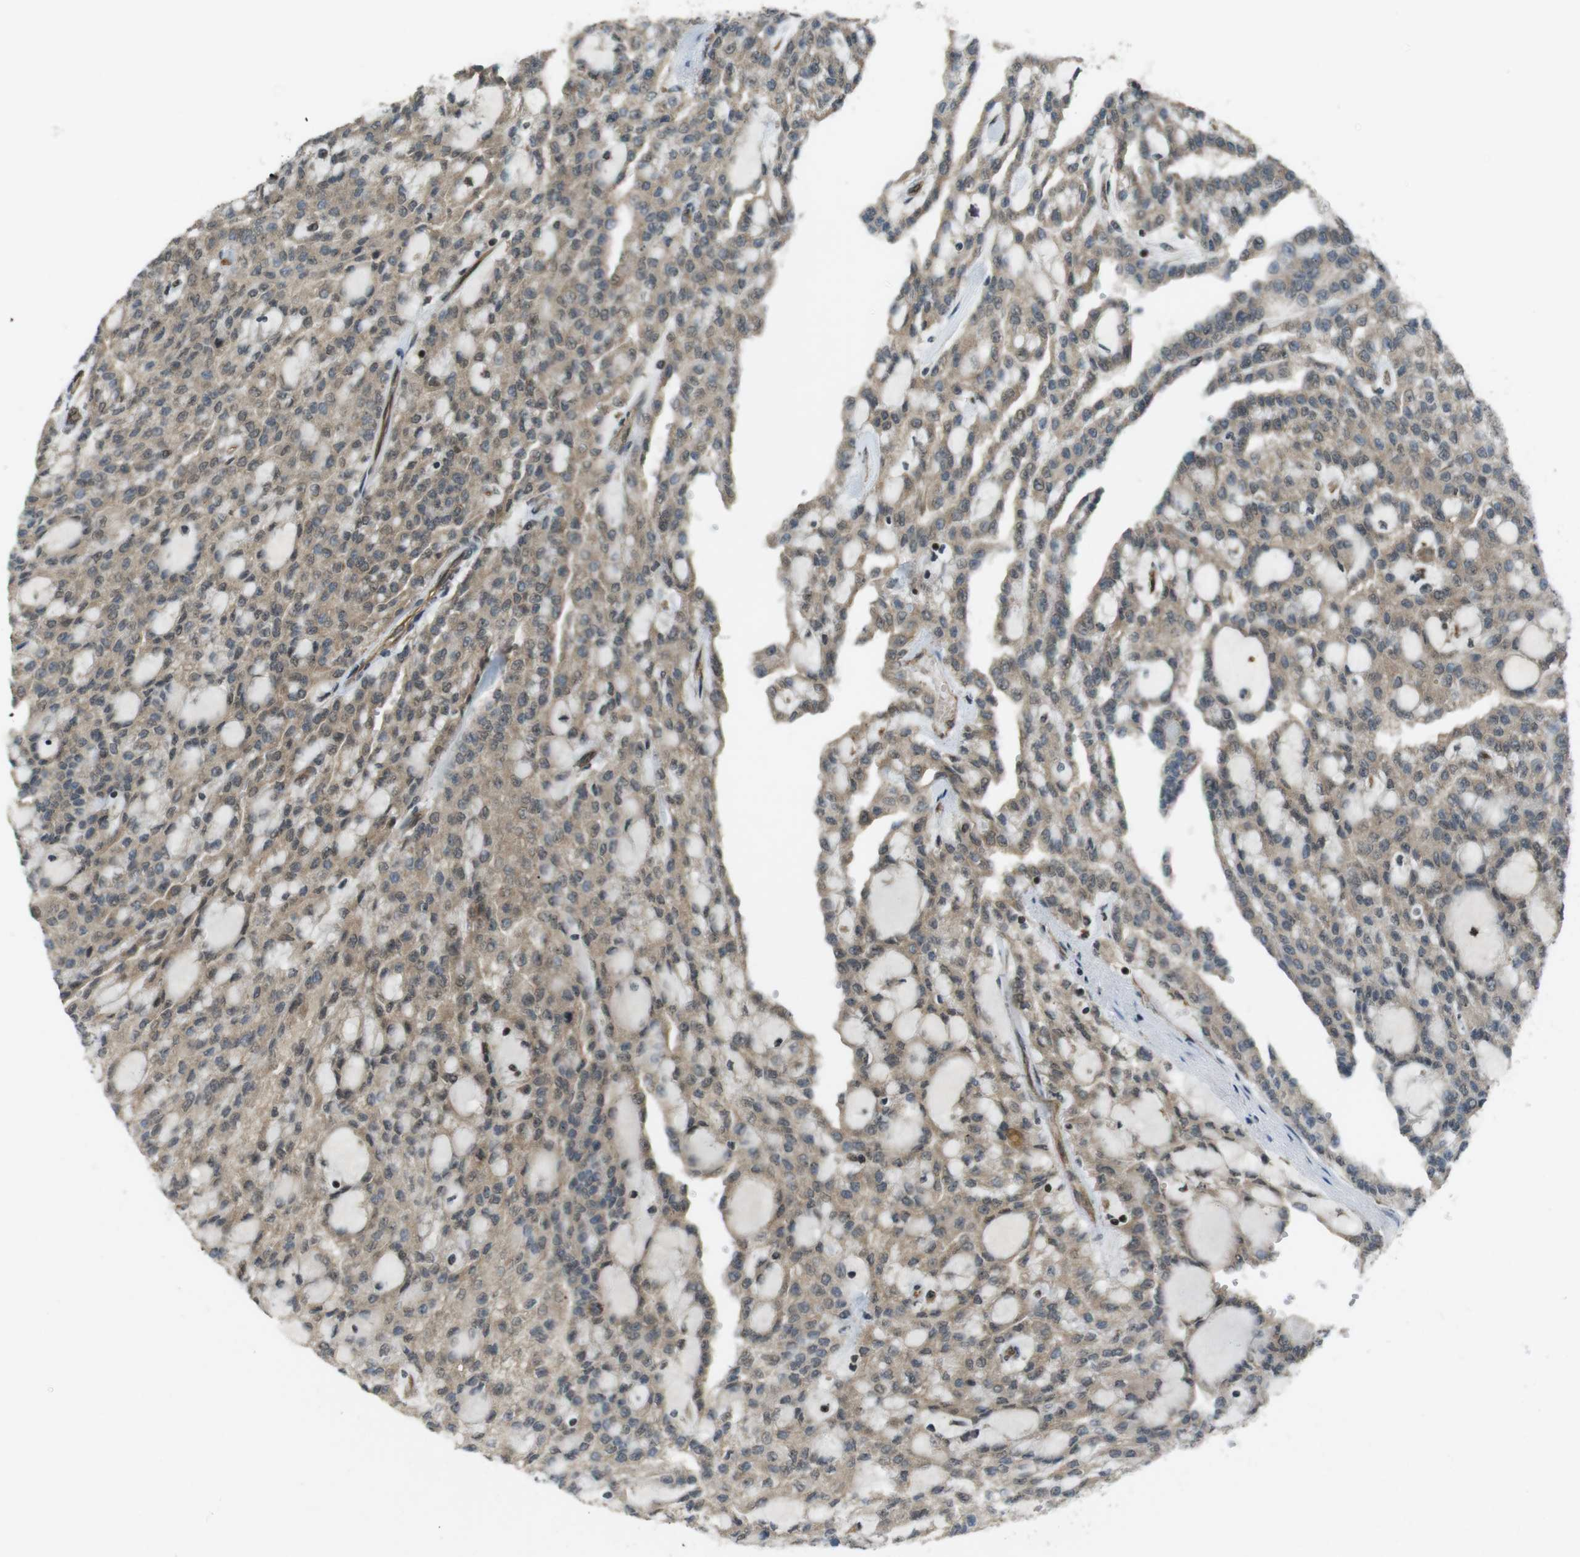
{"staining": {"intensity": "weak", "quantity": ">75%", "location": "cytoplasmic/membranous,nuclear"}, "tissue": "renal cancer", "cell_type": "Tumor cells", "image_type": "cancer", "snomed": [{"axis": "morphology", "description": "Adenocarcinoma, NOS"}, {"axis": "topography", "description": "Kidney"}], "caption": "A high-resolution histopathology image shows immunohistochemistry (IHC) staining of renal cancer (adenocarcinoma), which displays weak cytoplasmic/membranous and nuclear staining in approximately >75% of tumor cells.", "gene": "TIAM2", "patient": {"sex": "male", "age": 63}}